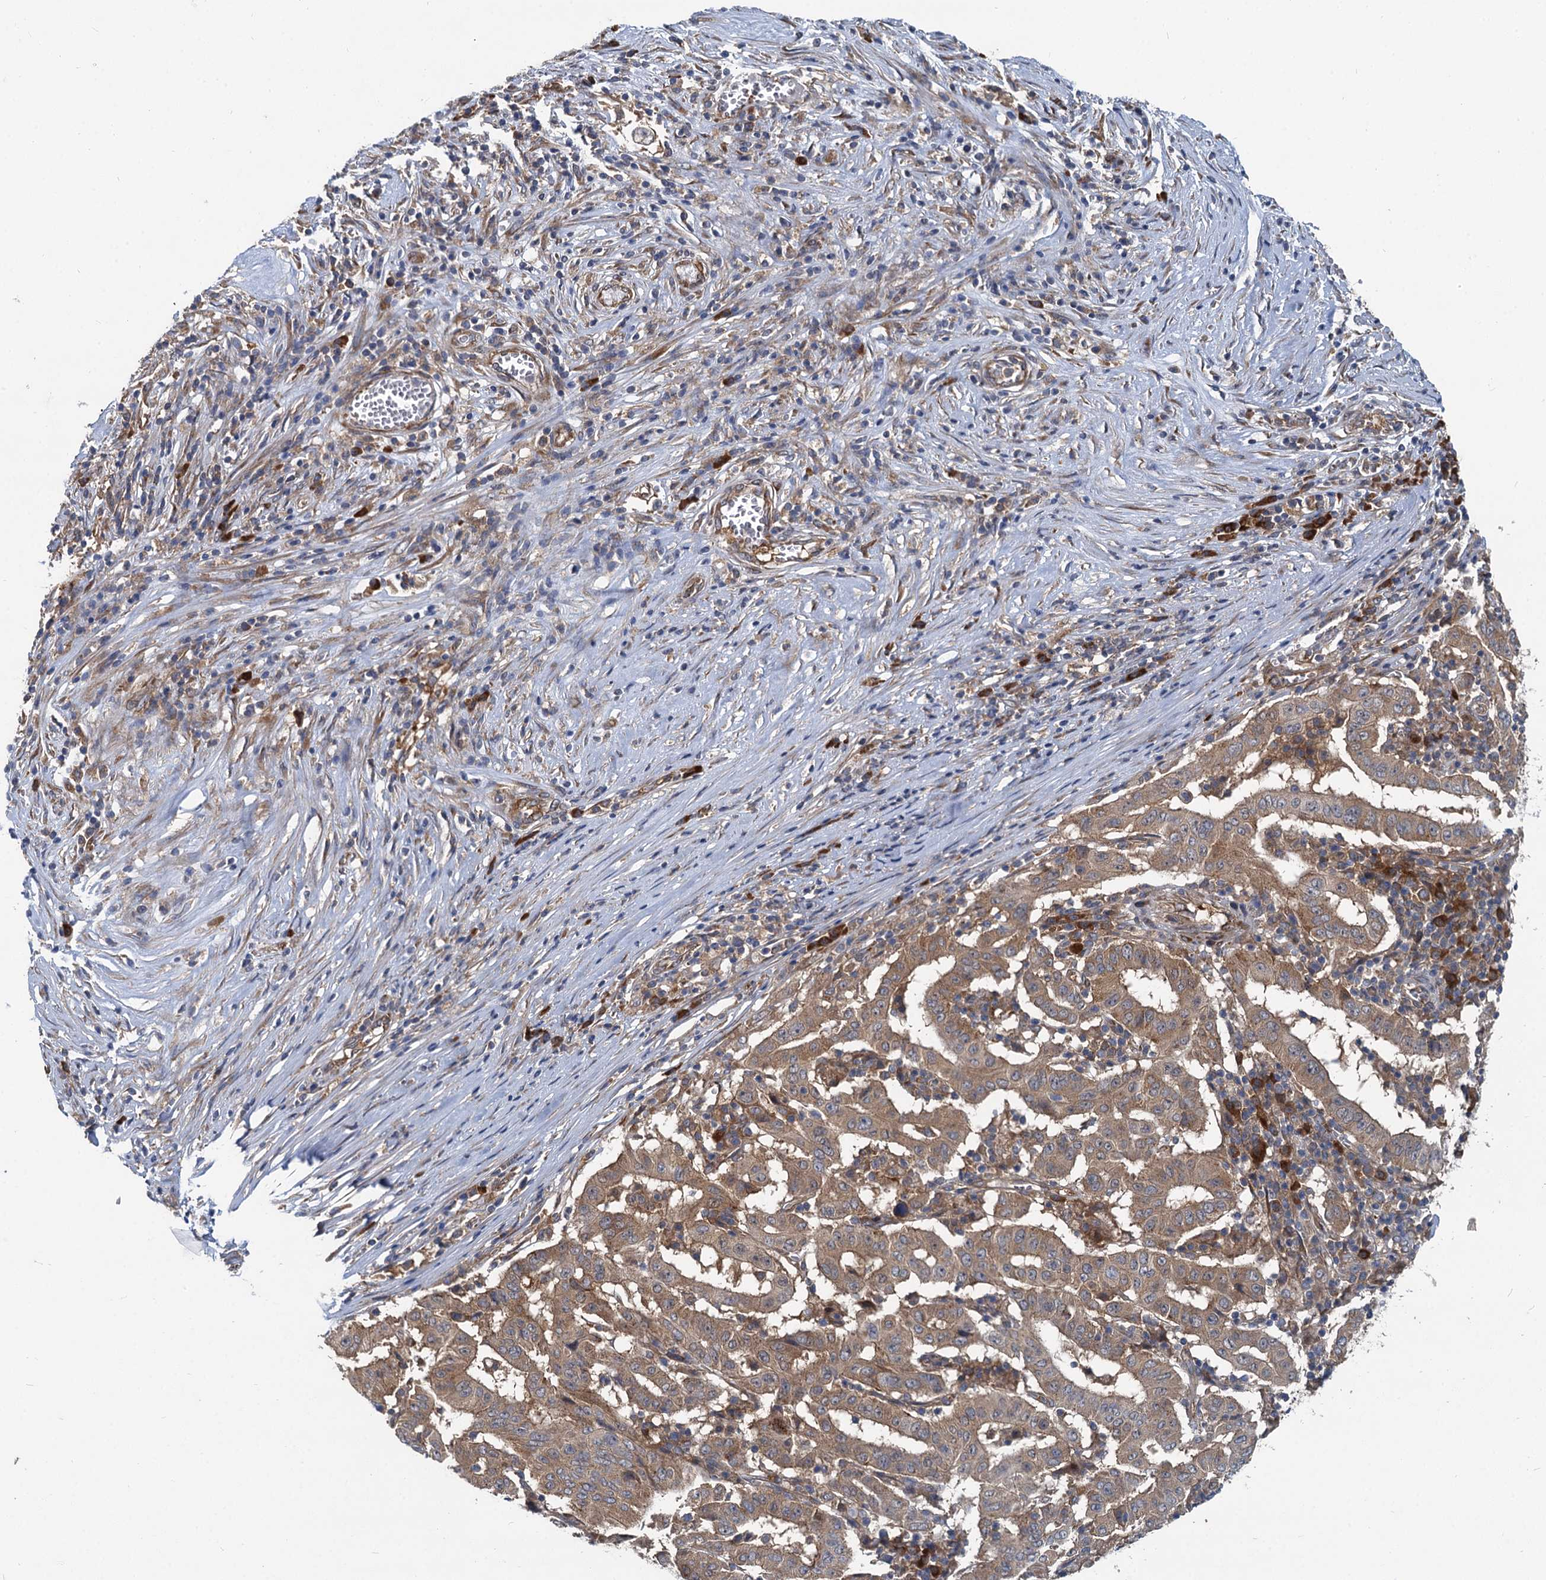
{"staining": {"intensity": "moderate", "quantity": ">75%", "location": "cytoplasmic/membranous"}, "tissue": "pancreatic cancer", "cell_type": "Tumor cells", "image_type": "cancer", "snomed": [{"axis": "morphology", "description": "Adenocarcinoma, NOS"}, {"axis": "topography", "description": "Pancreas"}], "caption": "DAB immunohistochemical staining of human pancreatic adenocarcinoma displays moderate cytoplasmic/membranous protein positivity in about >75% of tumor cells.", "gene": "EIF2B2", "patient": {"sex": "male", "age": 63}}